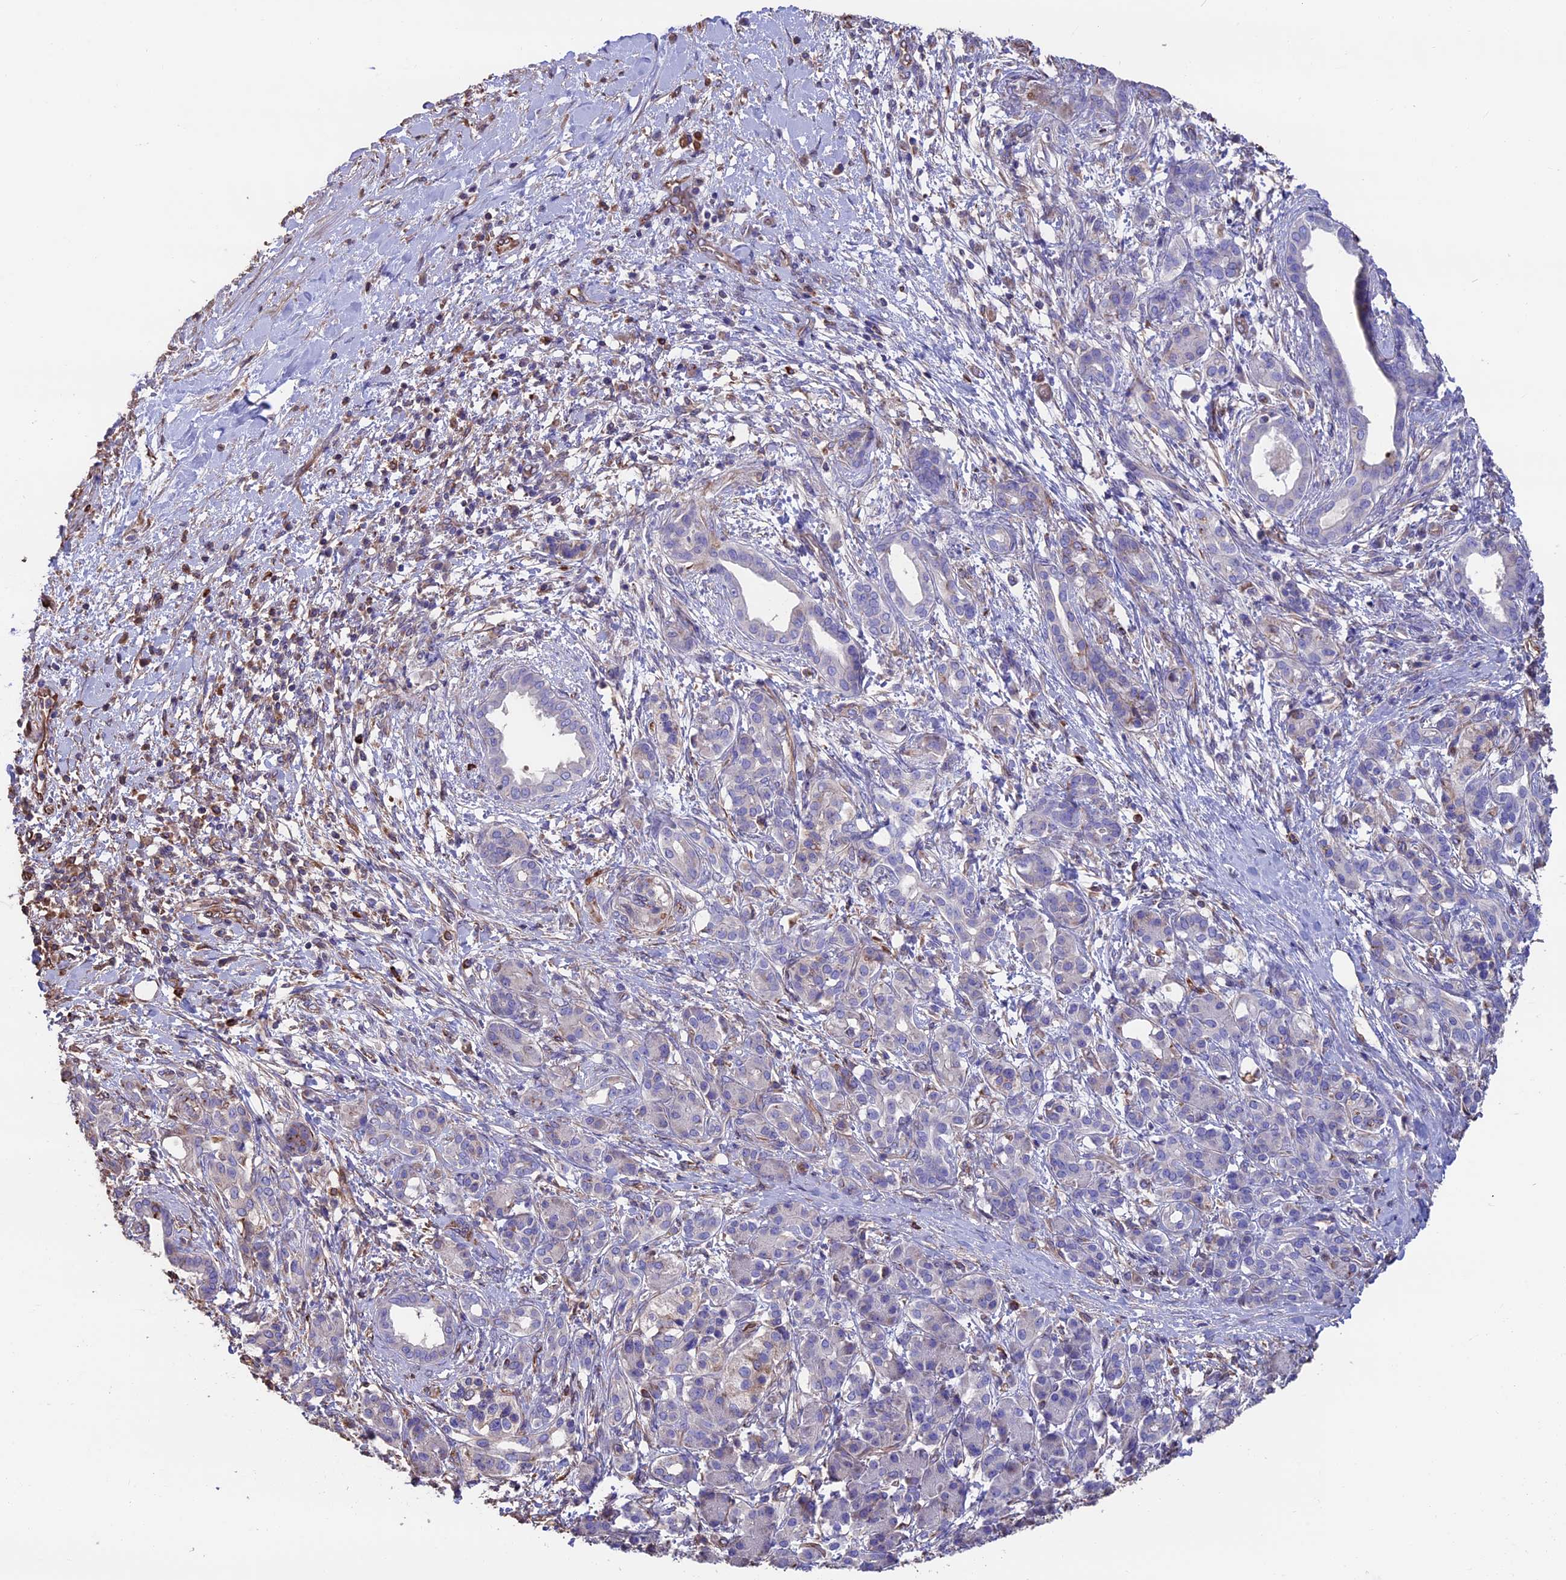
{"staining": {"intensity": "negative", "quantity": "none", "location": "none"}, "tissue": "pancreatic cancer", "cell_type": "Tumor cells", "image_type": "cancer", "snomed": [{"axis": "morphology", "description": "Adenocarcinoma, NOS"}, {"axis": "topography", "description": "Pancreas"}], "caption": "The immunohistochemistry micrograph has no significant staining in tumor cells of pancreatic cancer tissue.", "gene": "SEH1L", "patient": {"sex": "female", "age": 55}}